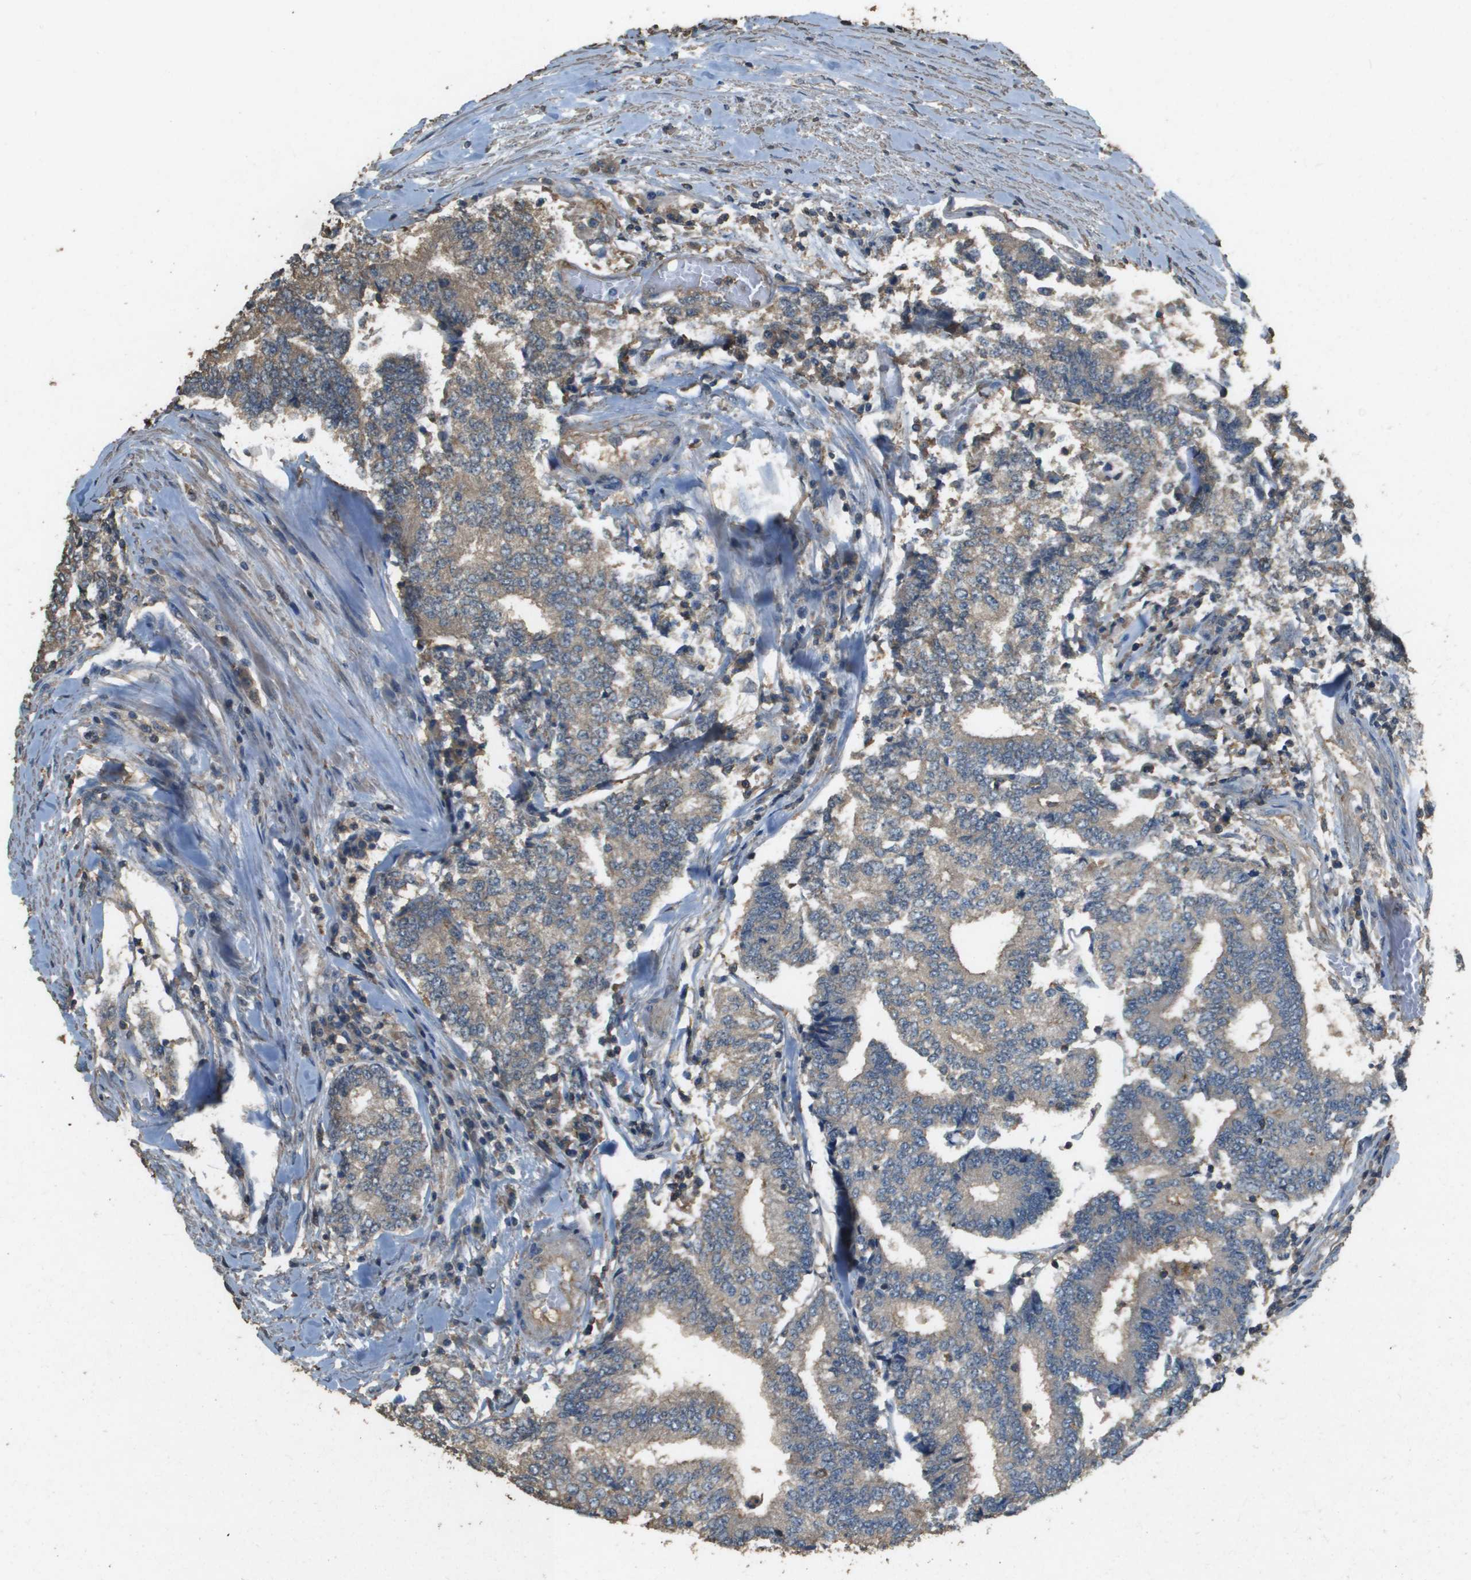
{"staining": {"intensity": "weak", "quantity": ">75%", "location": "cytoplasmic/membranous"}, "tissue": "prostate cancer", "cell_type": "Tumor cells", "image_type": "cancer", "snomed": [{"axis": "morphology", "description": "Normal tissue, NOS"}, {"axis": "morphology", "description": "Adenocarcinoma, High grade"}, {"axis": "topography", "description": "Prostate"}, {"axis": "topography", "description": "Seminal veicle"}], "caption": "There is low levels of weak cytoplasmic/membranous staining in tumor cells of prostate adenocarcinoma (high-grade), as demonstrated by immunohistochemical staining (brown color).", "gene": "MS4A7", "patient": {"sex": "male", "age": 55}}